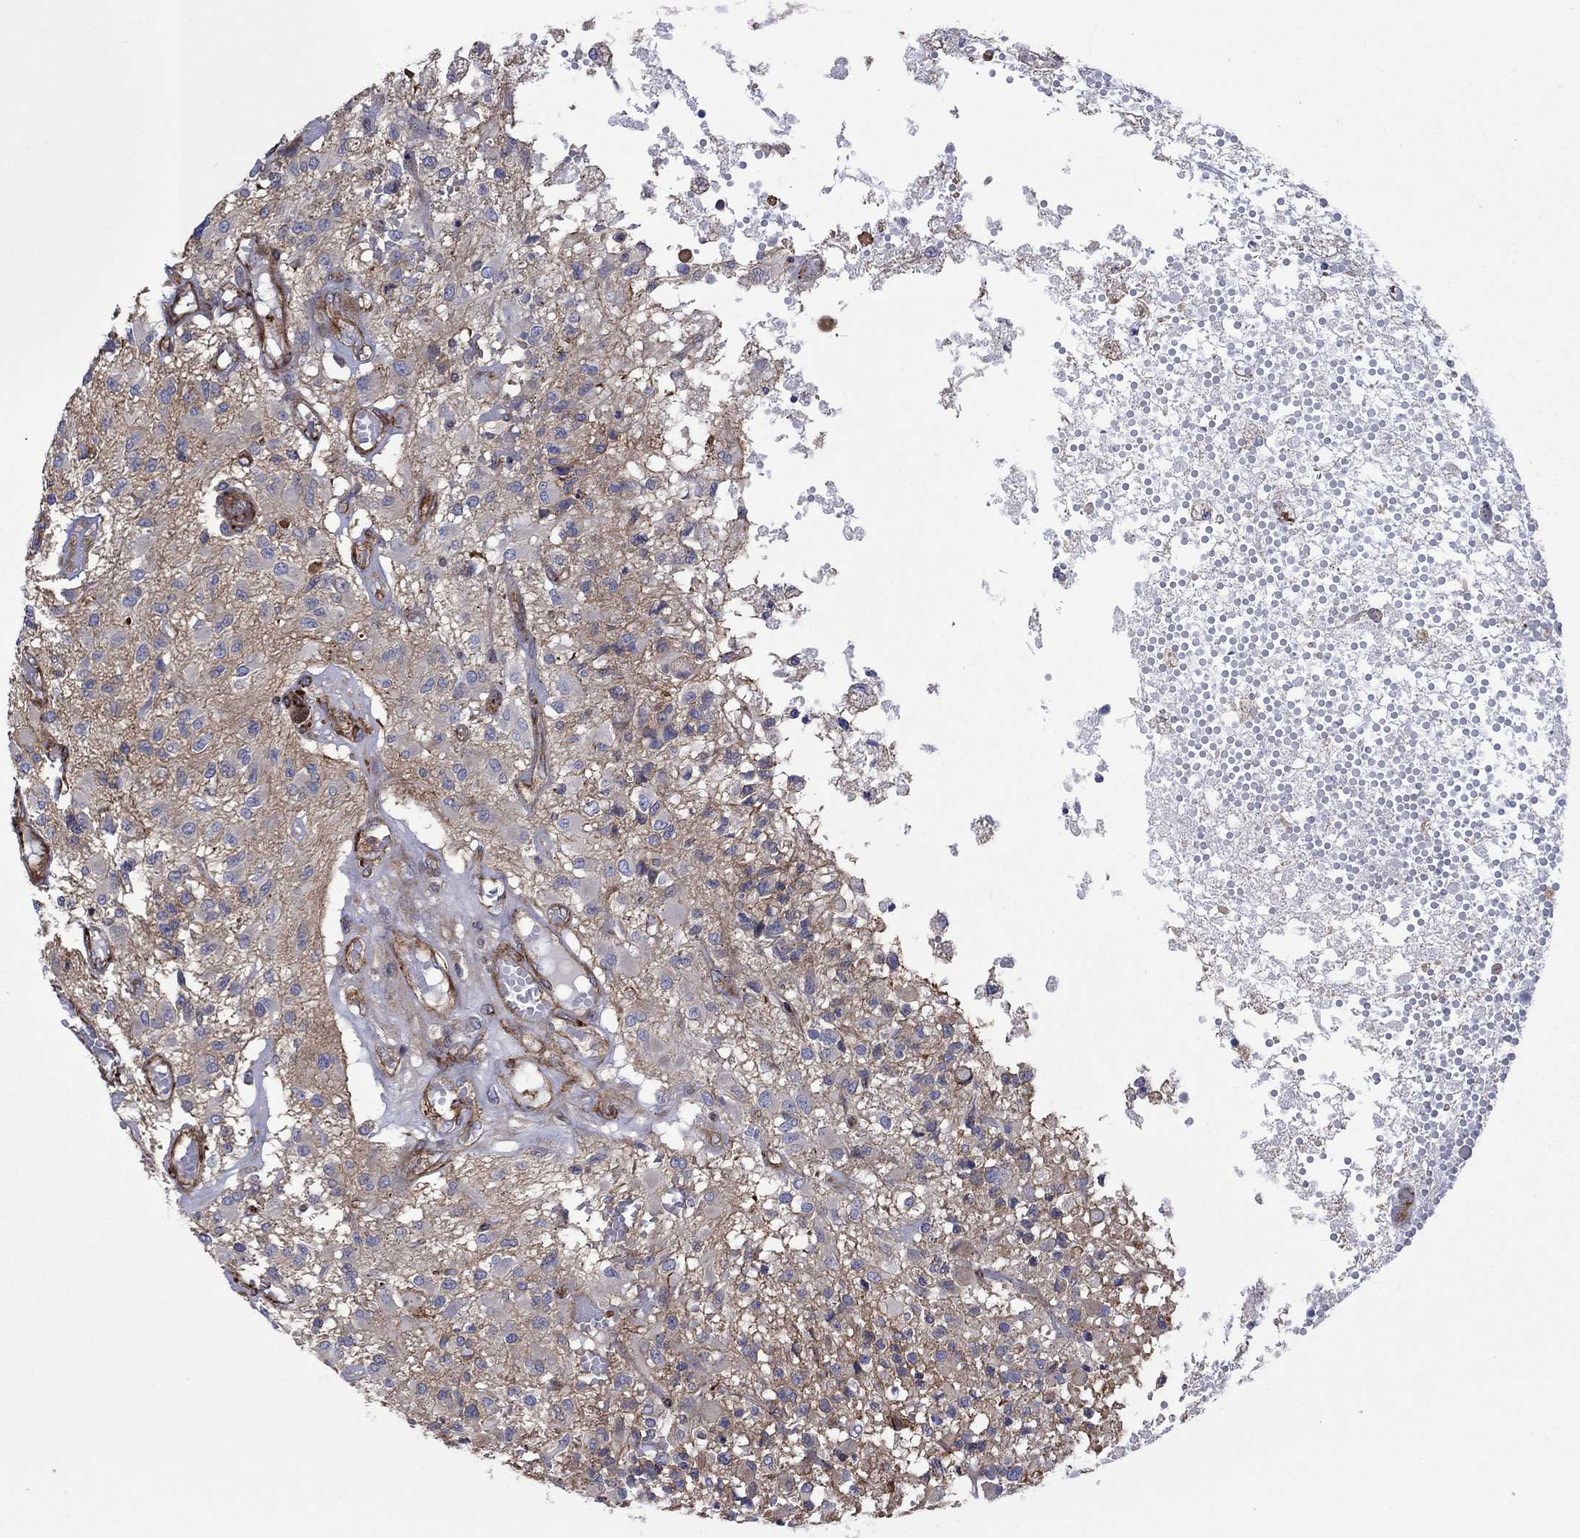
{"staining": {"intensity": "negative", "quantity": "none", "location": "none"}, "tissue": "glioma", "cell_type": "Tumor cells", "image_type": "cancer", "snomed": [{"axis": "morphology", "description": "Glioma, malignant, High grade"}, {"axis": "topography", "description": "Brain"}], "caption": "DAB (3,3'-diaminobenzidine) immunohistochemical staining of human glioma reveals no significant staining in tumor cells.", "gene": "PAG1", "patient": {"sex": "female", "age": 63}}